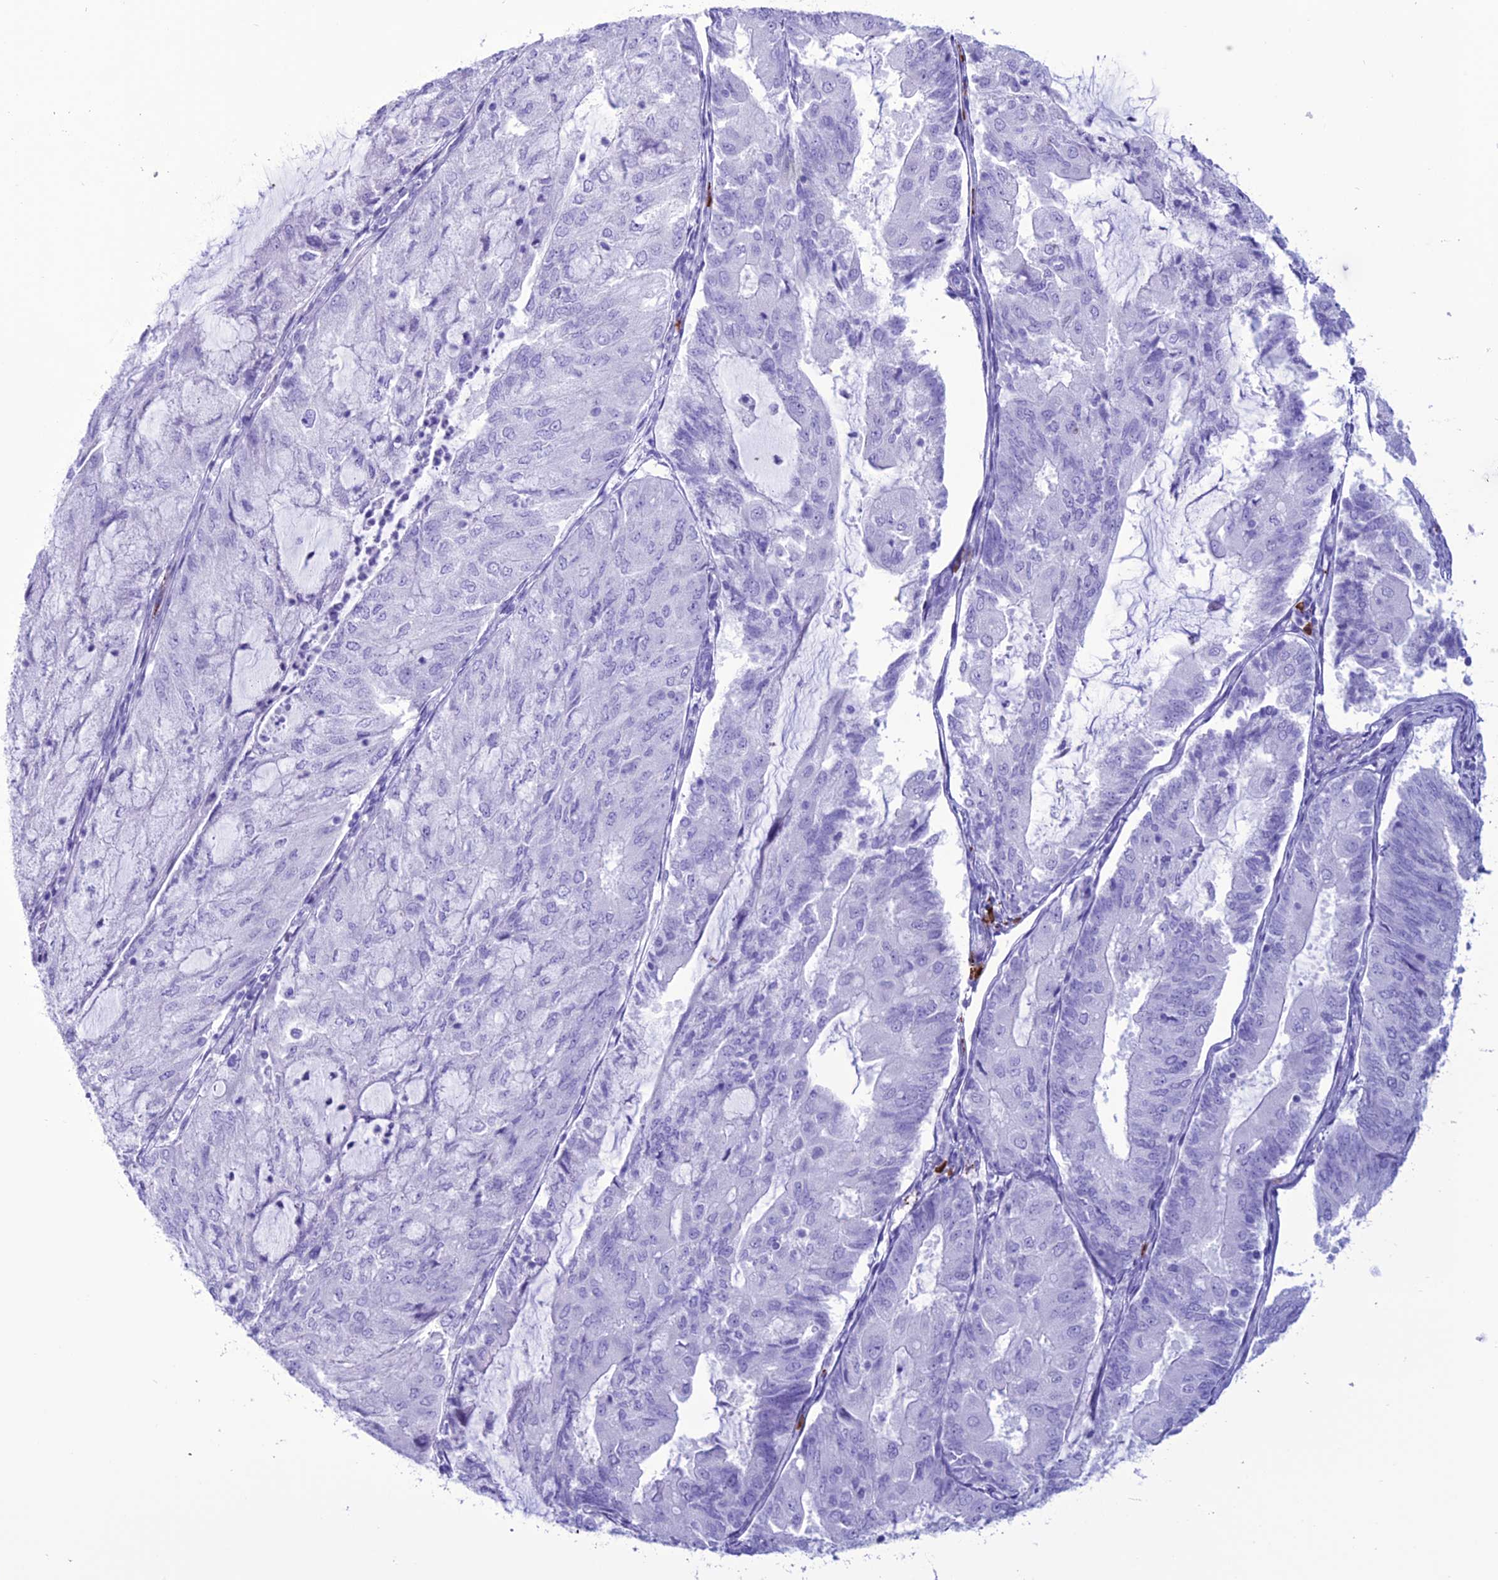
{"staining": {"intensity": "negative", "quantity": "none", "location": "none"}, "tissue": "endometrial cancer", "cell_type": "Tumor cells", "image_type": "cancer", "snomed": [{"axis": "morphology", "description": "Adenocarcinoma, NOS"}, {"axis": "topography", "description": "Endometrium"}], "caption": "Immunohistochemical staining of endometrial cancer (adenocarcinoma) exhibits no significant expression in tumor cells.", "gene": "MZB1", "patient": {"sex": "female", "age": 81}}